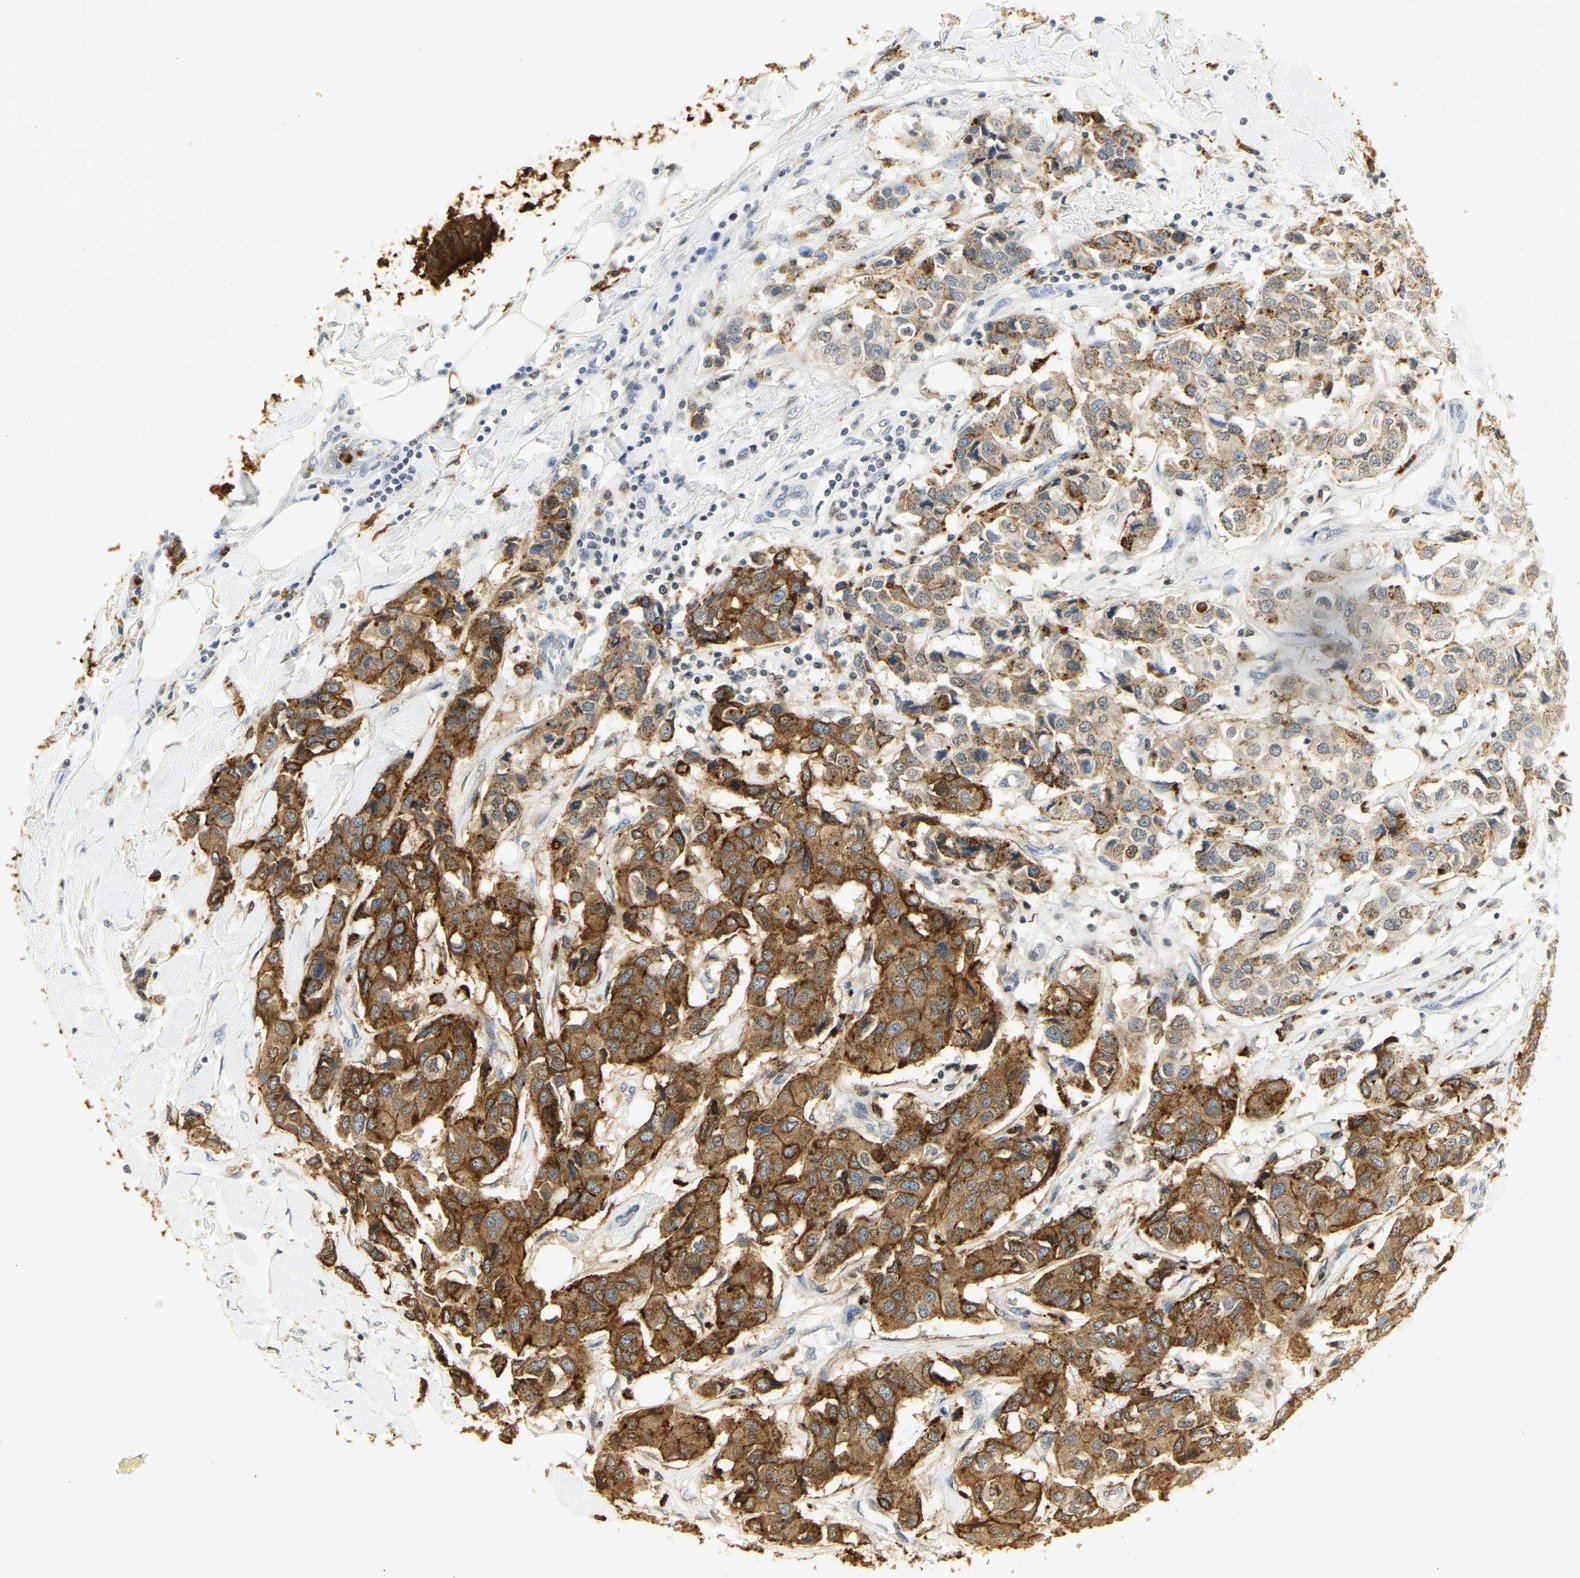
{"staining": {"intensity": "strong", "quantity": "25%-75%", "location": "cytoplasmic/membranous"}, "tissue": "breast cancer", "cell_type": "Tumor cells", "image_type": "cancer", "snomed": [{"axis": "morphology", "description": "Duct carcinoma"}, {"axis": "topography", "description": "Breast"}], "caption": "Protein staining shows strong cytoplasmic/membranous staining in about 25%-75% of tumor cells in breast cancer. (brown staining indicates protein expression, while blue staining denotes nuclei).", "gene": "CEACAM5", "patient": {"sex": "female", "age": 80}}